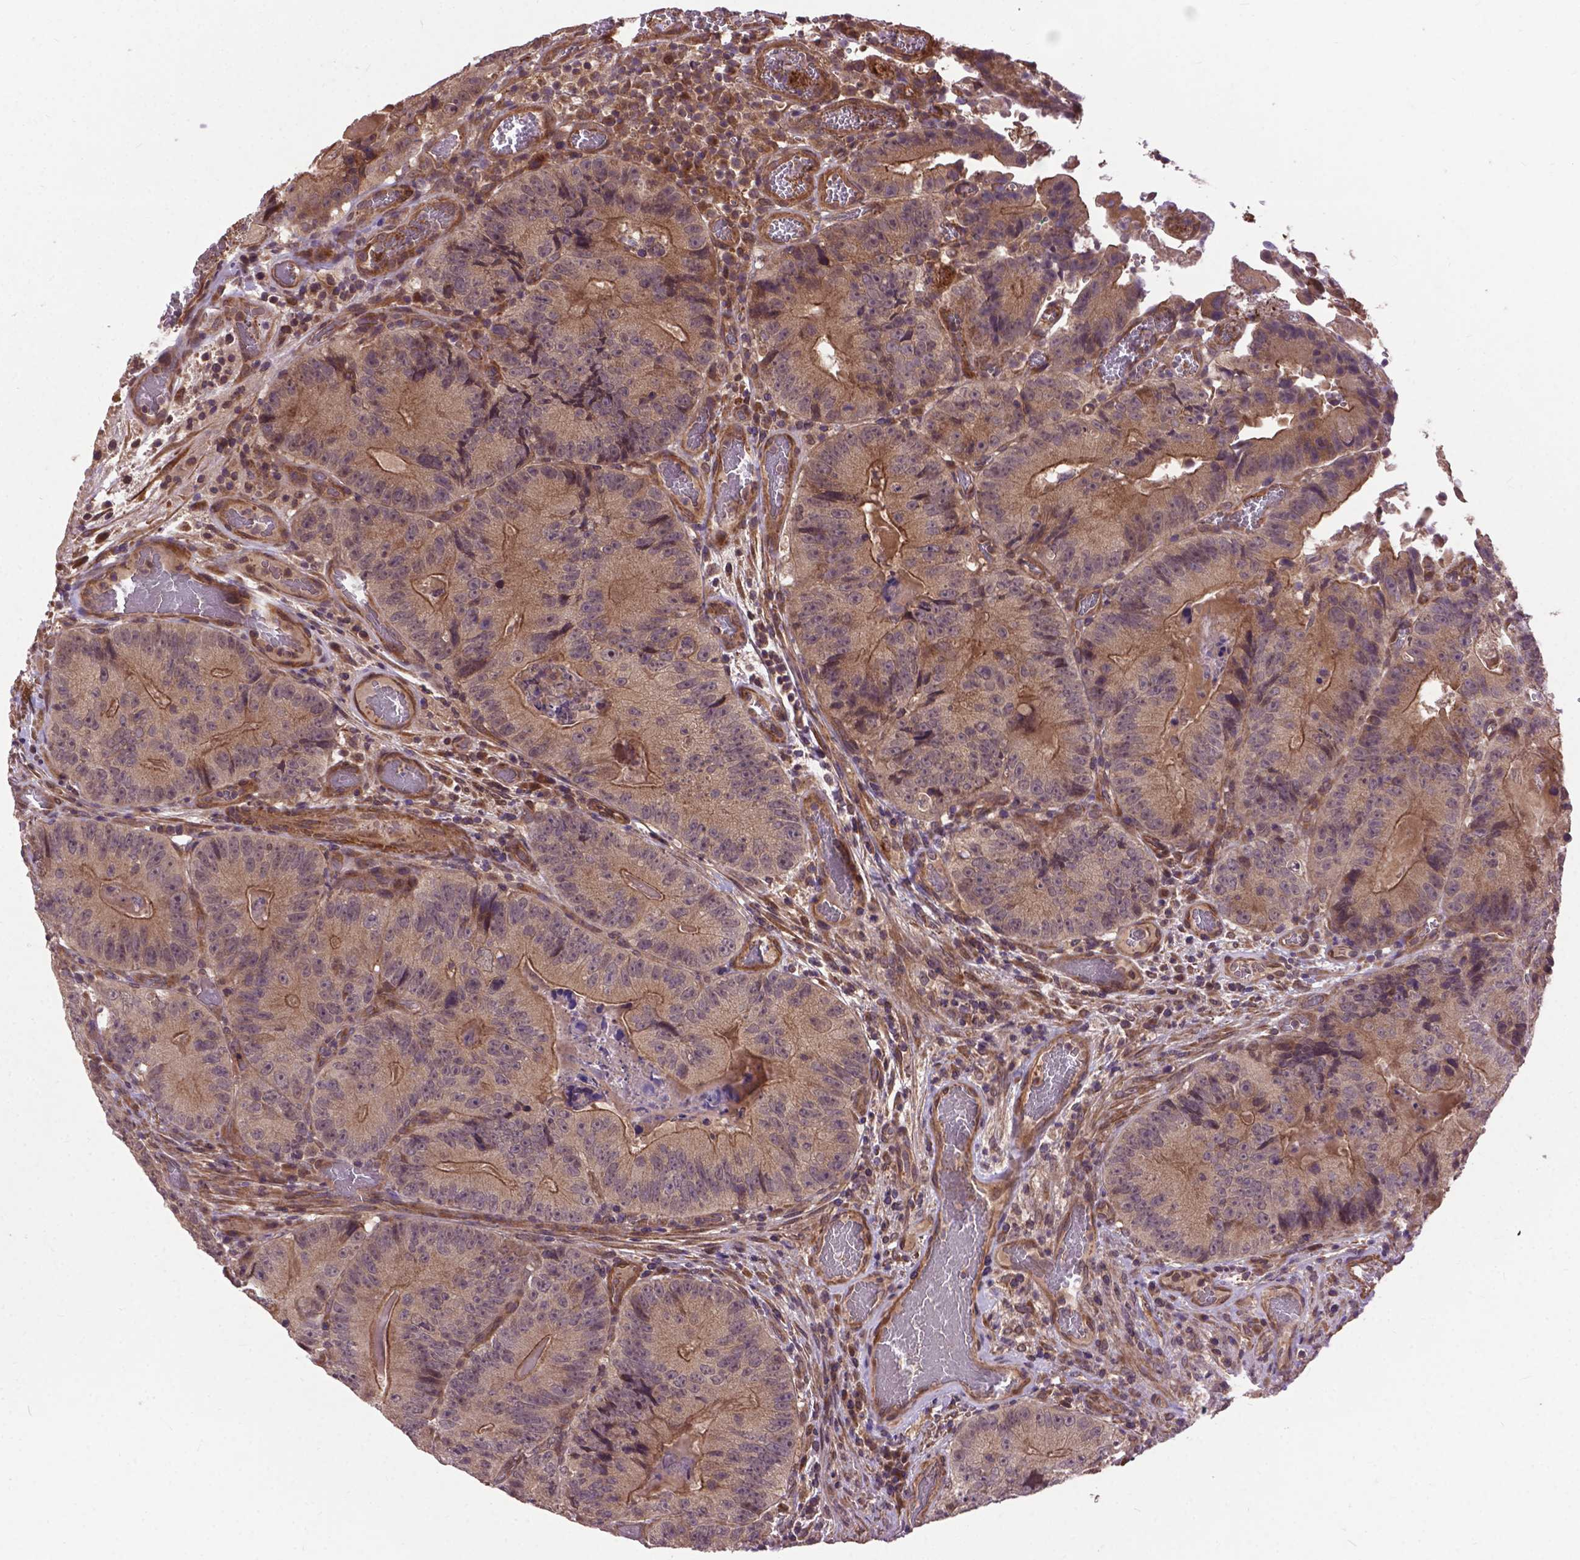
{"staining": {"intensity": "moderate", "quantity": ">75%", "location": "cytoplasmic/membranous"}, "tissue": "colorectal cancer", "cell_type": "Tumor cells", "image_type": "cancer", "snomed": [{"axis": "morphology", "description": "Adenocarcinoma, NOS"}, {"axis": "topography", "description": "Colon"}], "caption": "Approximately >75% of tumor cells in human colorectal cancer (adenocarcinoma) display moderate cytoplasmic/membranous protein expression as visualized by brown immunohistochemical staining.", "gene": "ZNF616", "patient": {"sex": "female", "age": 86}}